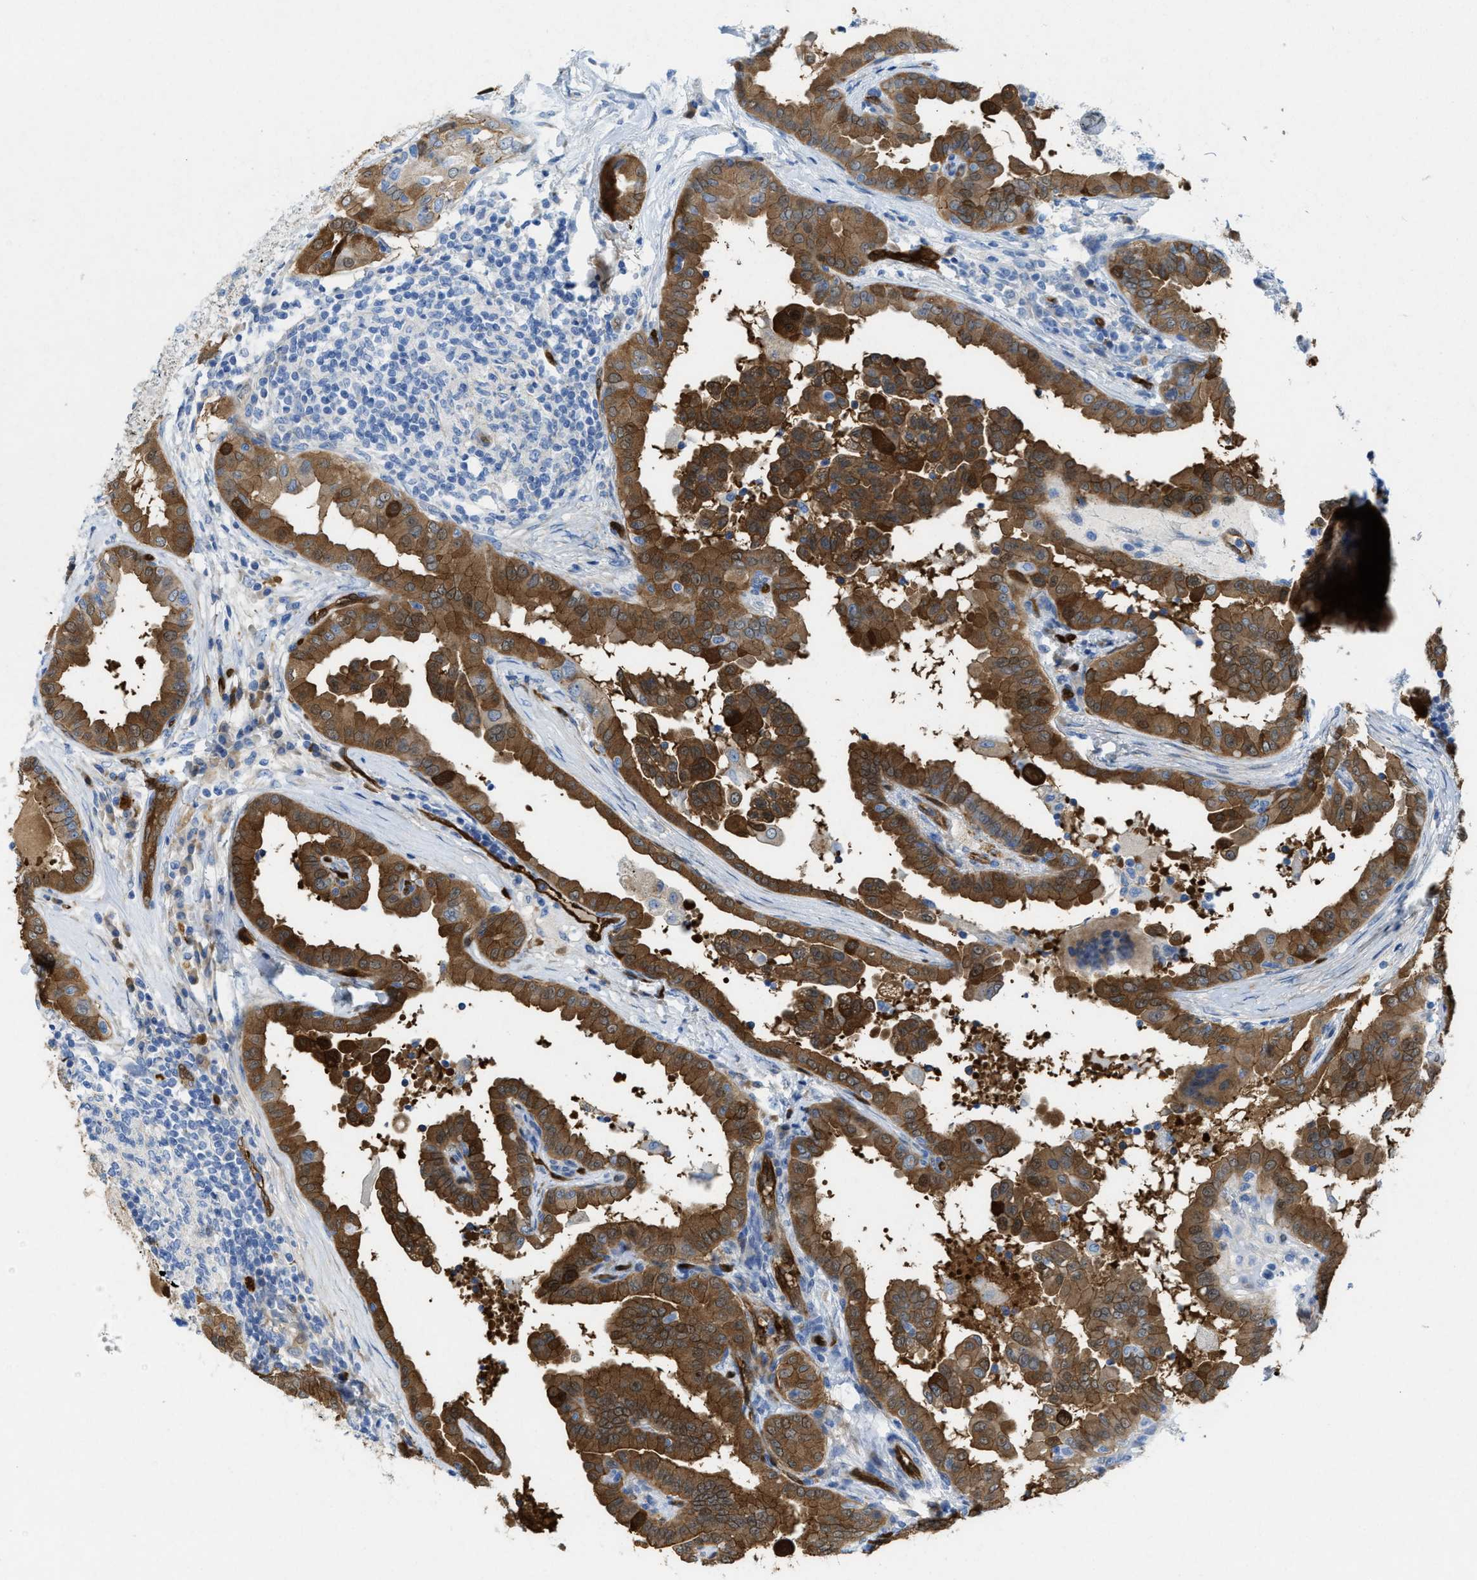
{"staining": {"intensity": "moderate", "quantity": ">75%", "location": "cytoplasmic/membranous"}, "tissue": "thyroid cancer", "cell_type": "Tumor cells", "image_type": "cancer", "snomed": [{"axis": "morphology", "description": "Papillary adenocarcinoma, NOS"}, {"axis": "topography", "description": "Thyroid gland"}], "caption": "A histopathology image of human thyroid cancer (papillary adenocarcinoma) stained for a protein demonstrates moderate cytoplasmic/membranous brown staining in tumor cells. (Brightfield microscopy of DAB IHC at high magnification).", "gene": "ASS1", "patient": {"sex": "male", "age": 33}}